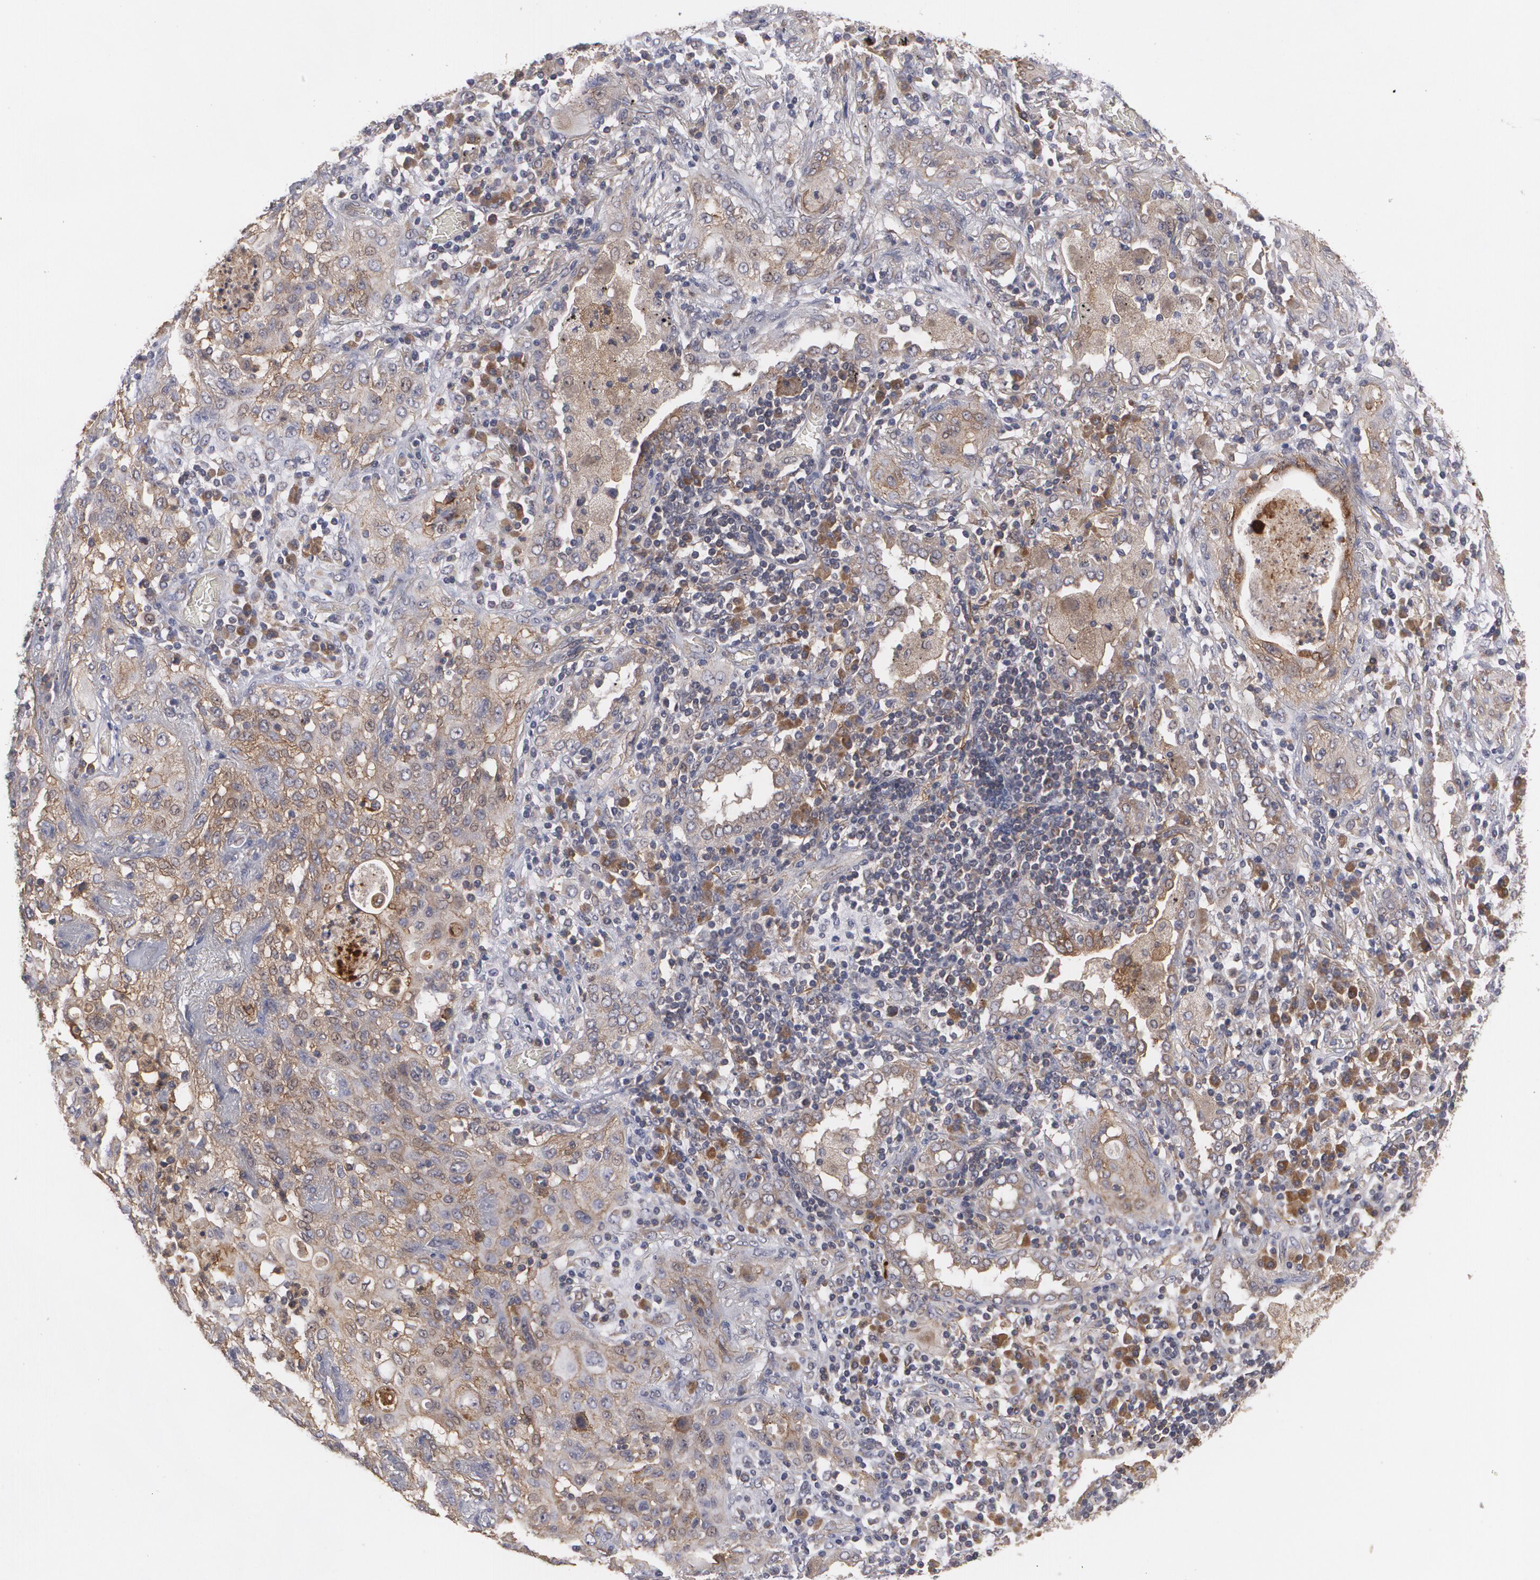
{"staining": {"intensity": "weak", "quantity": ">75%", "location": "cytoplasmic/membranous"}, "tissue": "lung cancer", "cell_type": "Tumor cells", "image_type": "cancer", "snomed": [{"axis": "morphology", "description": "Squamous cell carcinoma, NOS"}, {"axis": "topography", "description": "Lung"}], "caption": "Lung squamous cell carcinoma stained for a protein (brown) exhibits weak cytoplasmic/membranous positive positivity in about >75% of tumor cells.", "gene": "BMP6", "patient": {"sex": "female", "age": 47}}